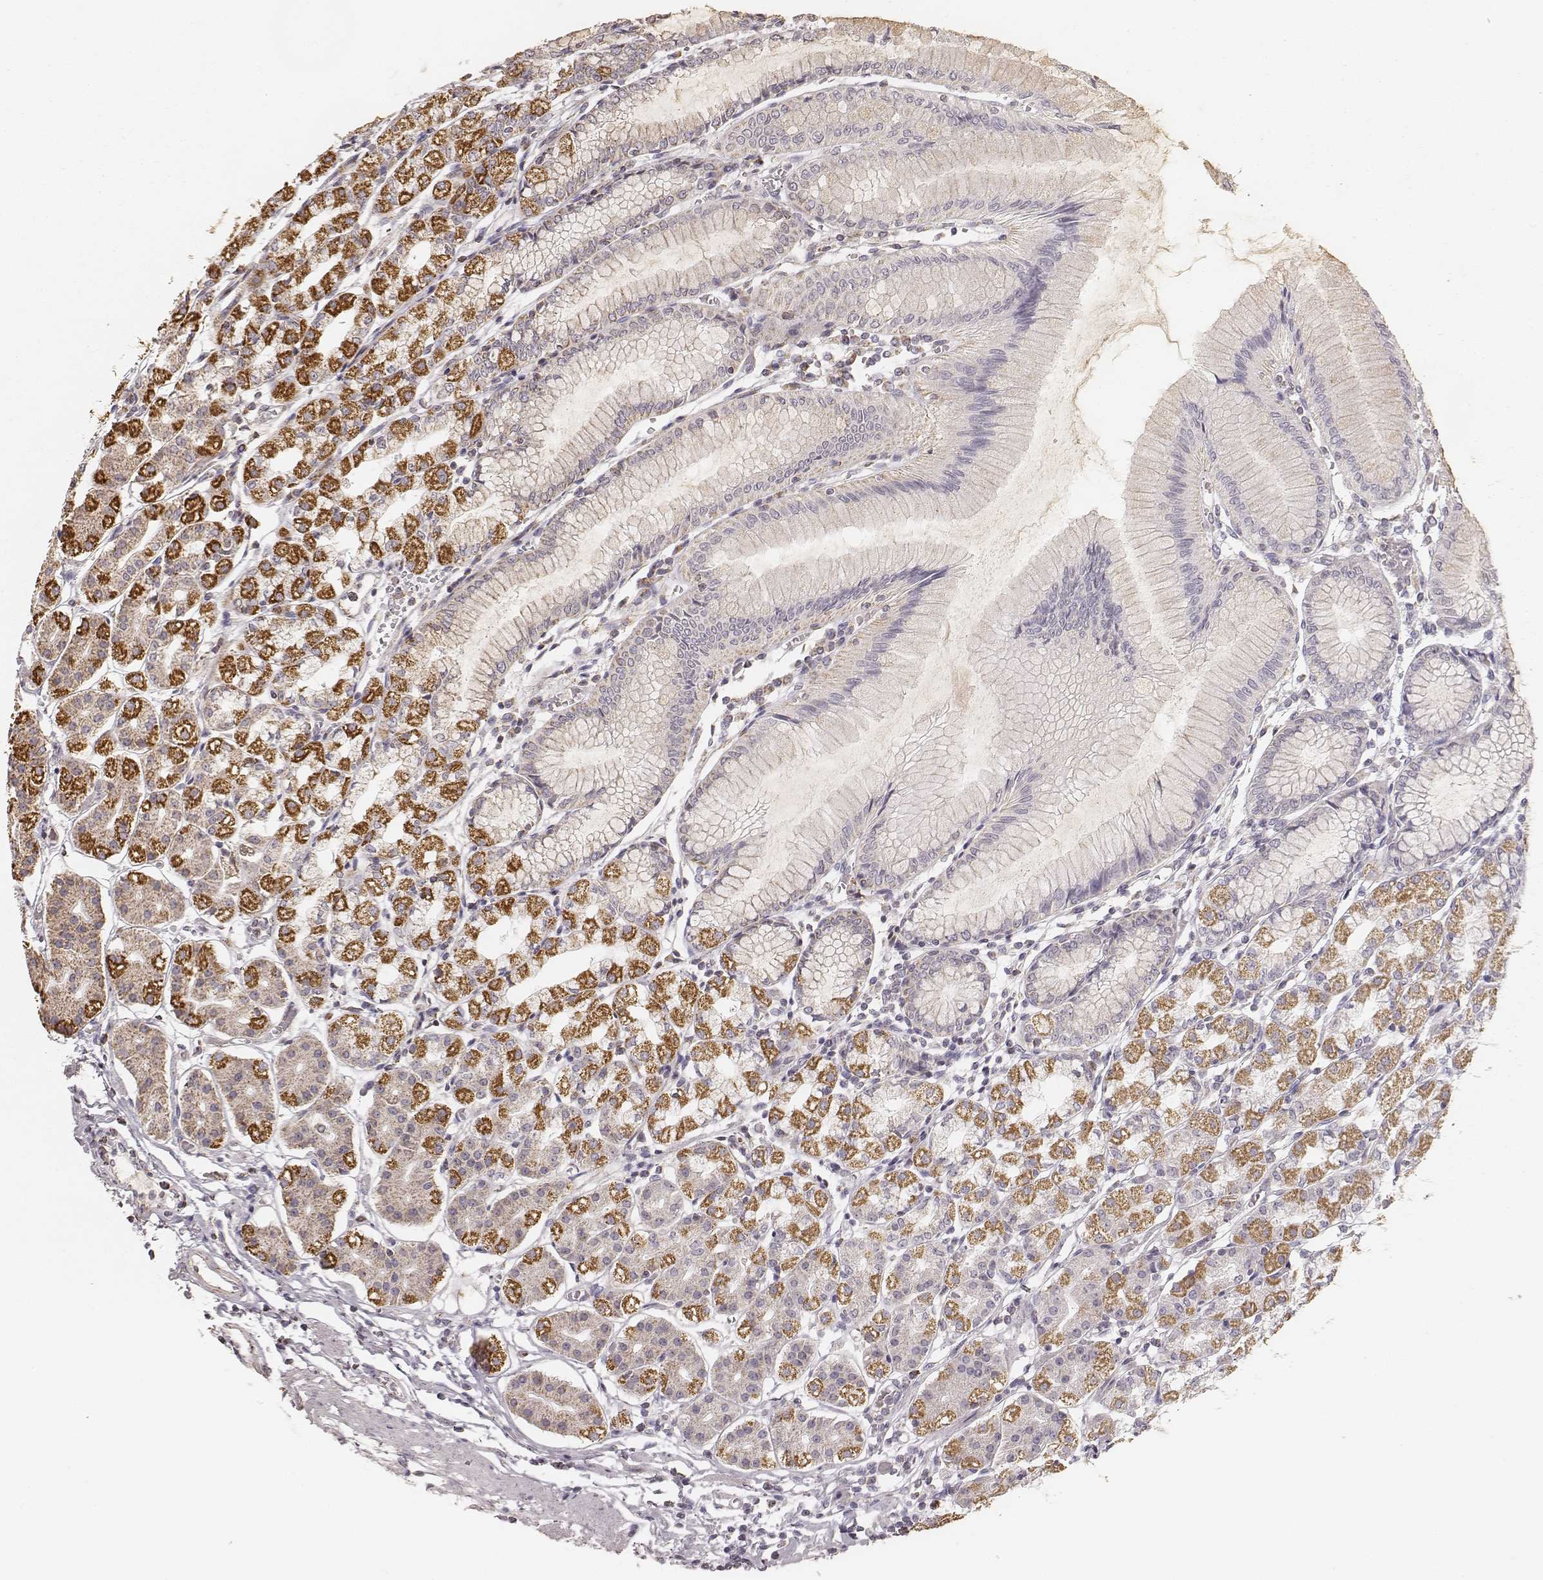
{"staining": {"intensity": "strong", "quantity": "25%-75%", "location": "cytoplasmic/membranous"}, "tissue": "stomach", "cell_type": "Glandular cells", "image_type": "normal", "snomed": [{"axis": "morphology", "description": "Normal tissue, NOS"}, {"axis": "topography", "description": "Skeletal muscle"}, {"axis": "topography", "description": "Stomach"}], "caption": "Protein staining displays strong cytoplasmic/membranous positivity in about 25%-75% of glandular cells in unremarkable stomach.", "gene": "CS", "patient": {"sex": "female", "age": 57}}